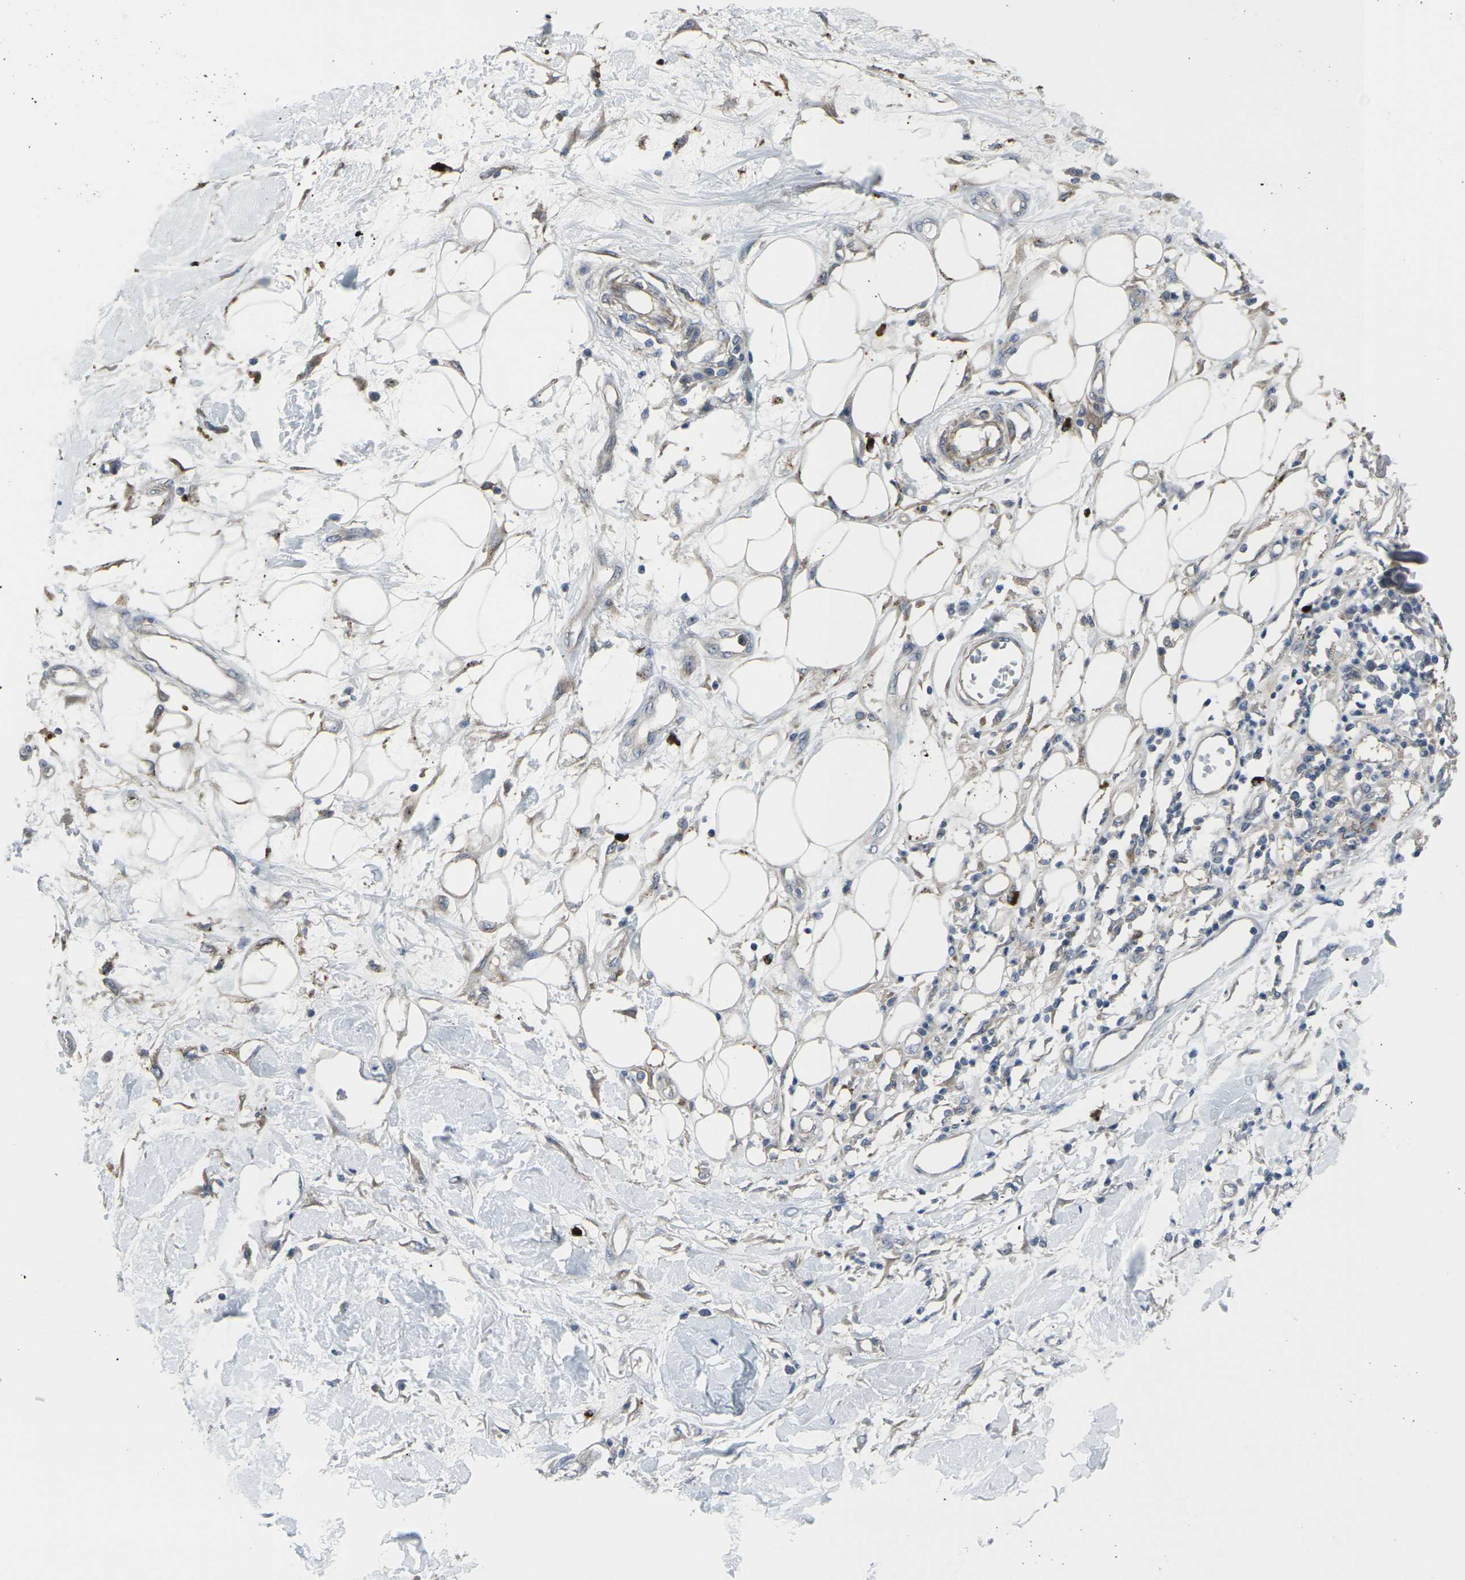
{"staining": {"intensity": "negative", "quantity": "none", "location": "none"}, "tissue": "adipose tissue", "cell_type": "Adipocytes", "image_type": "normal", "snomed": [{"axis": "morphology", "description": "Normal tissue, NOS"}, {"axis": "morphology", "description": "Squamous cell carcinoma, NOS"}, {"axis": "topography", "description": "Skin"}, {"axis": "topography", "description": "Peripheral nerve tissue"}], "caption": "A high-resolution image shows immunohistochemistry (IHC) staining of benign adipose tissue, which displays no significant expression in adipocytes.", "gene": "CCR10", "patient": {"sex": "male", "age": 83}}